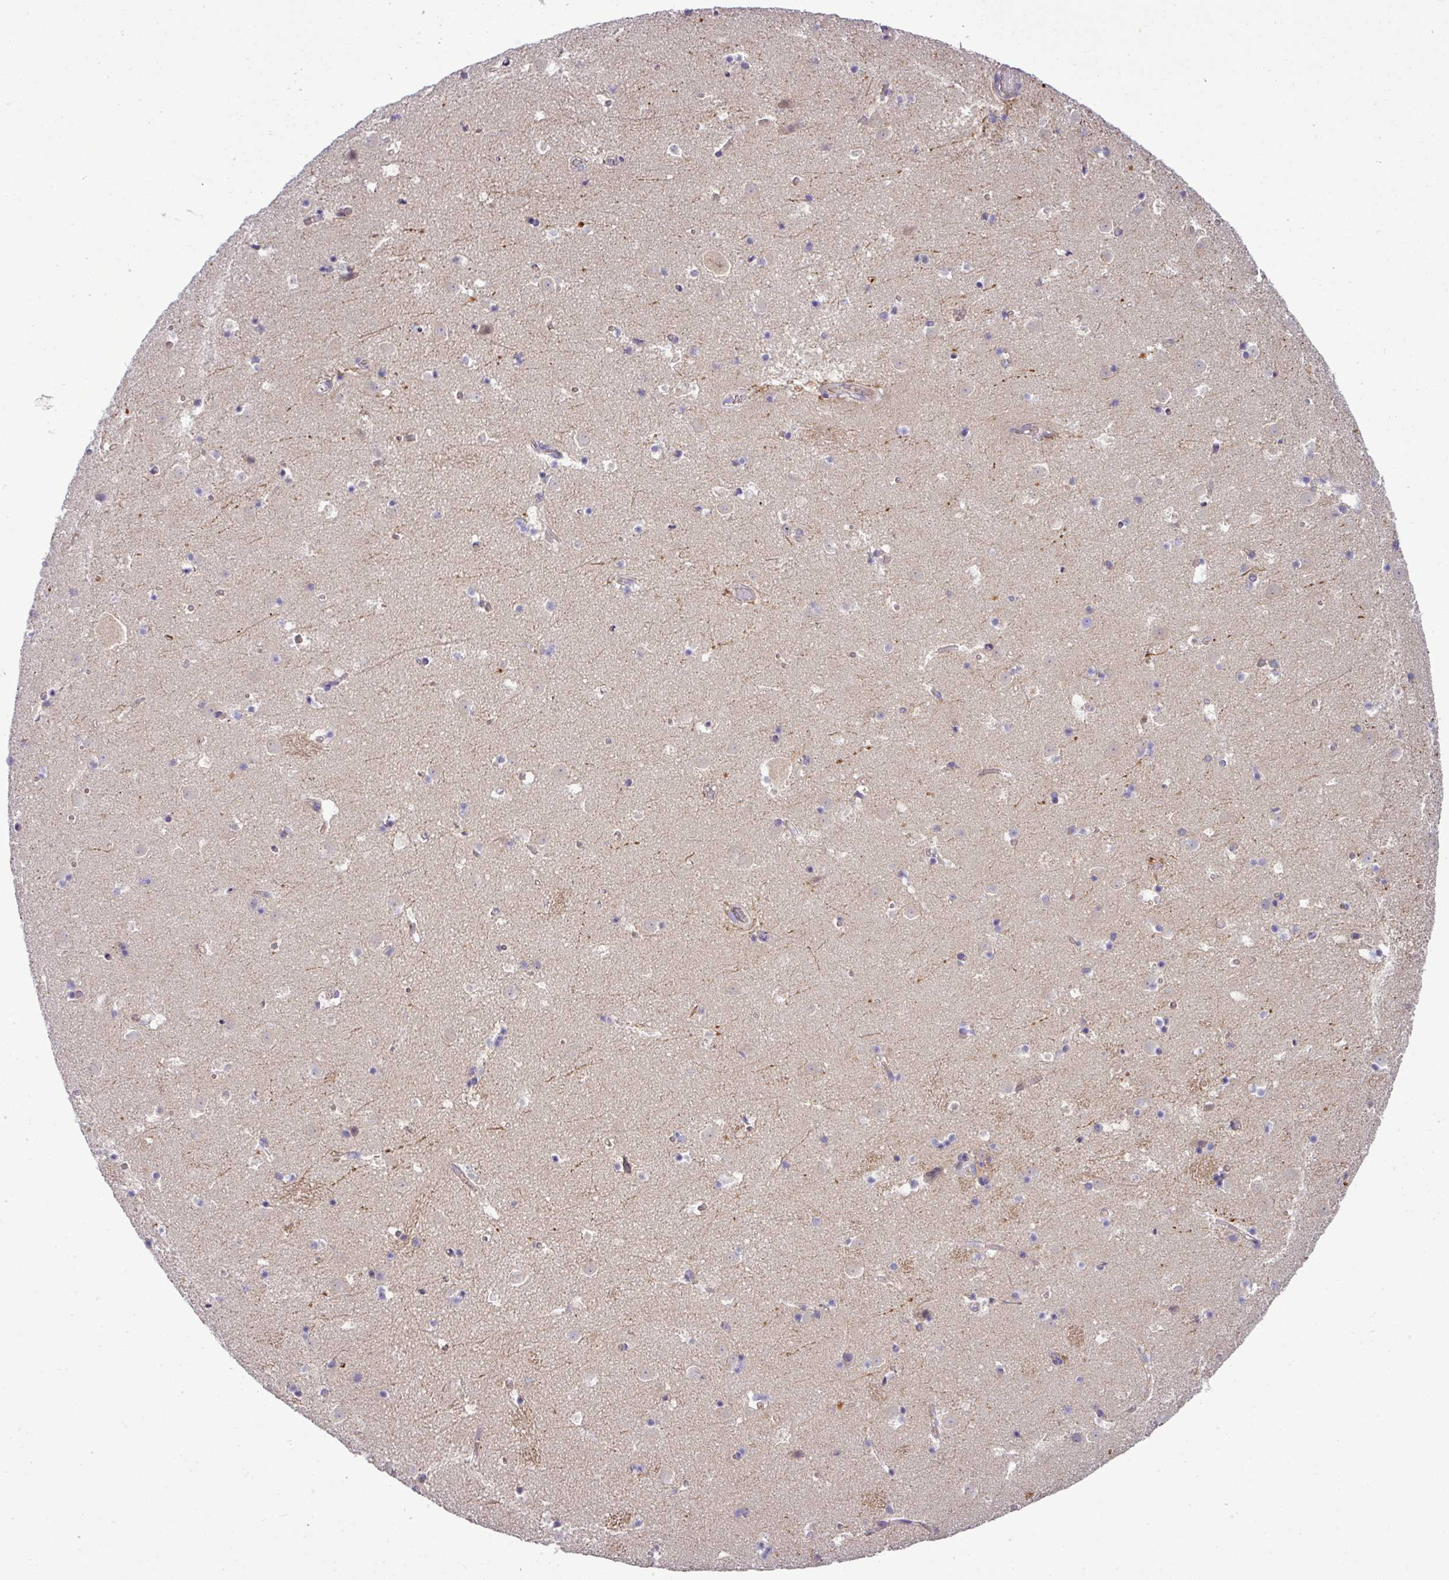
{"staining": {"intensity": "negative", "quantity": "none", "location": "none"}, "tissue": "caudate", "cell_type": "Glial cells", "image_type": "normal", "snomed": [{"axis": "morphology", "description": "Normal tissue, NOS"}, {"axis": "topography", "description": "Lateral ventricle wall"}], "caption": "IHC image of normal caudate stained for a protein (brown), which reveals no expression in glial cells.", "gene": "STAT5A", "patient": {"sex": "male", "age": 25}}